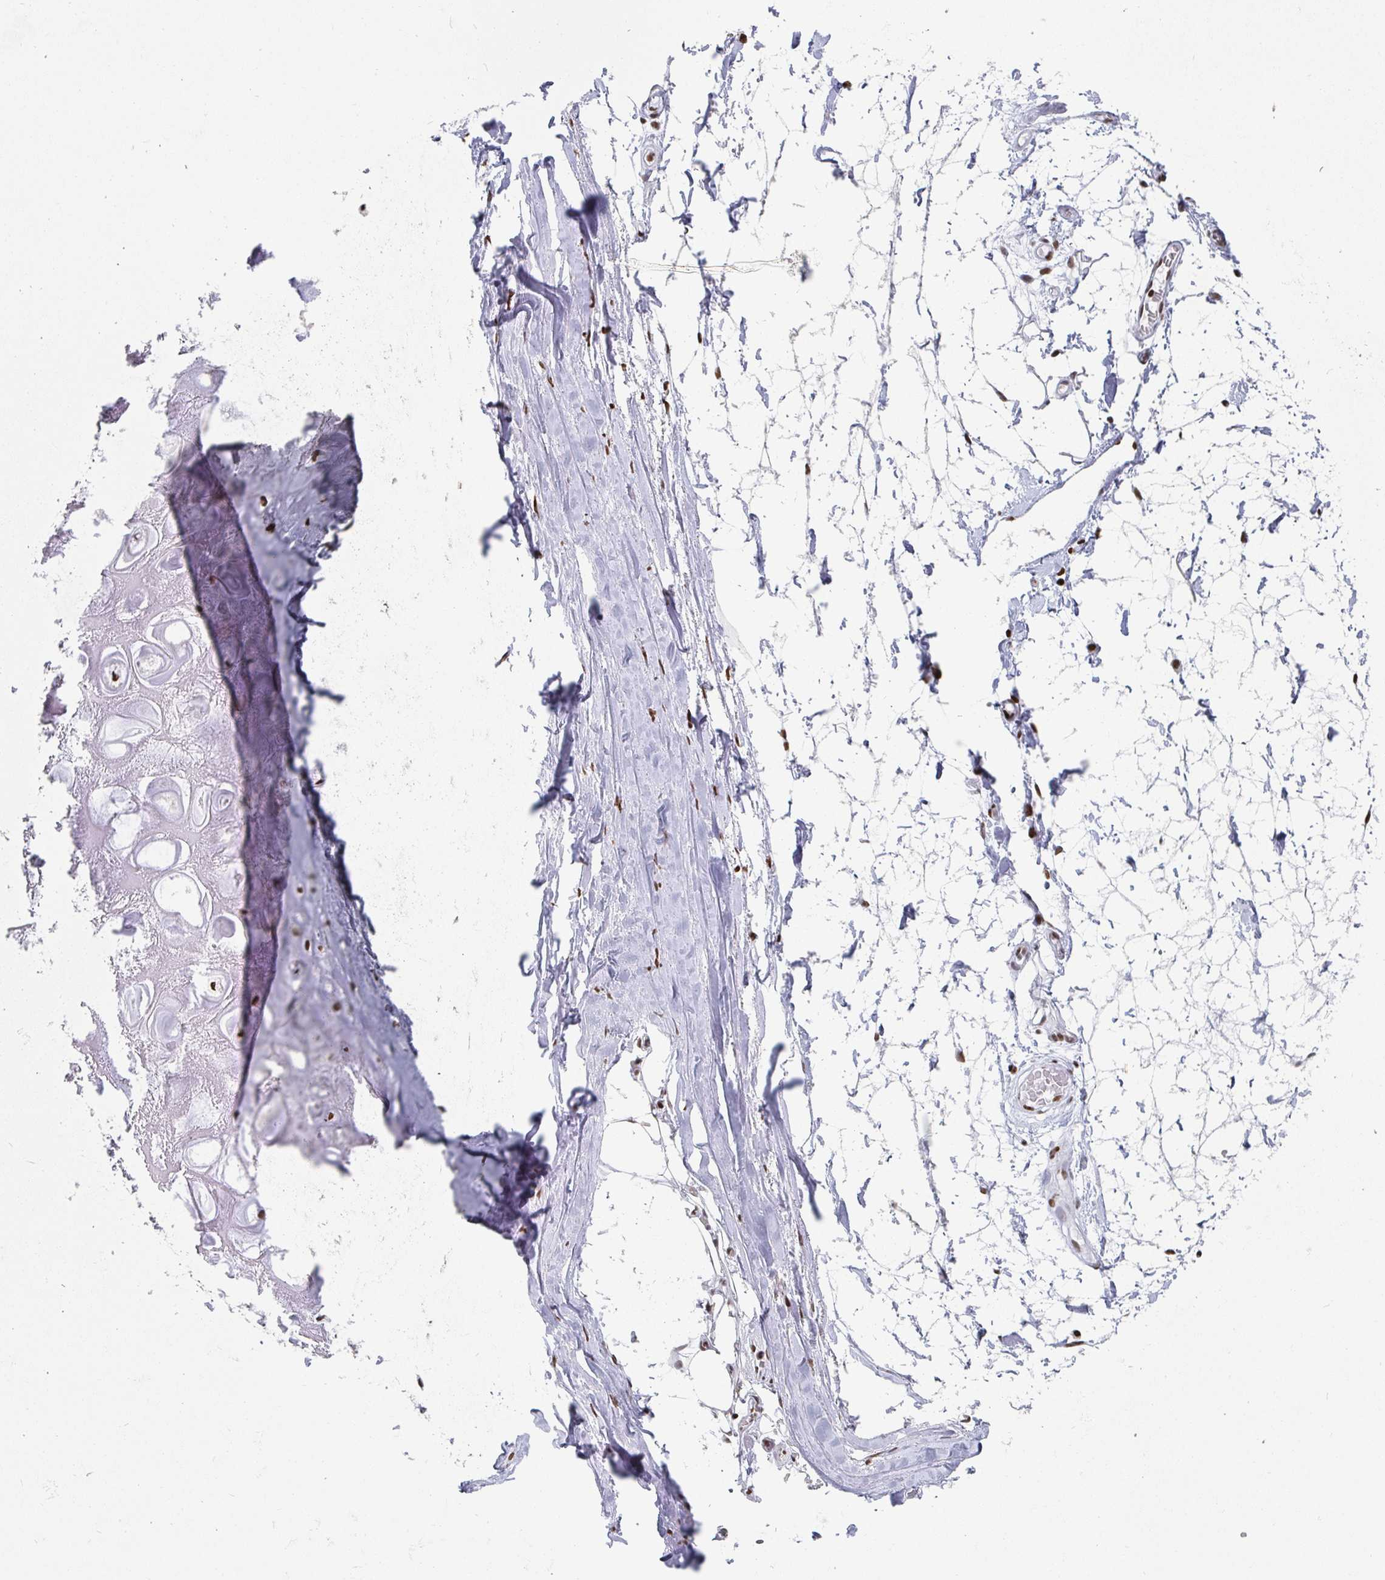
{"staining": {"intensity": "moderate", "quantity": ">75%", "location": "nuclear"}, "tissue": "adipose tissue", "cell_type": "Adipocytes", "image_type": "normal", "snomed": [{"axis": "morphology", "description": "Normal tissue, NOS"}, {"axis": "topography", "description": "Lymph node"}, {"axis": "topography", "description": "Cartilage tissue"}, {"axis": "topography", "description": "Nasopharynx"}], "caption": "Immunohistochemical staining of benign human adipose tissue demonstrates moderate nuclear protein positivity in approximately >75% of adipocytes.", "gene": "EWSR1", "patient": {"sex": "male", "age": 63}}